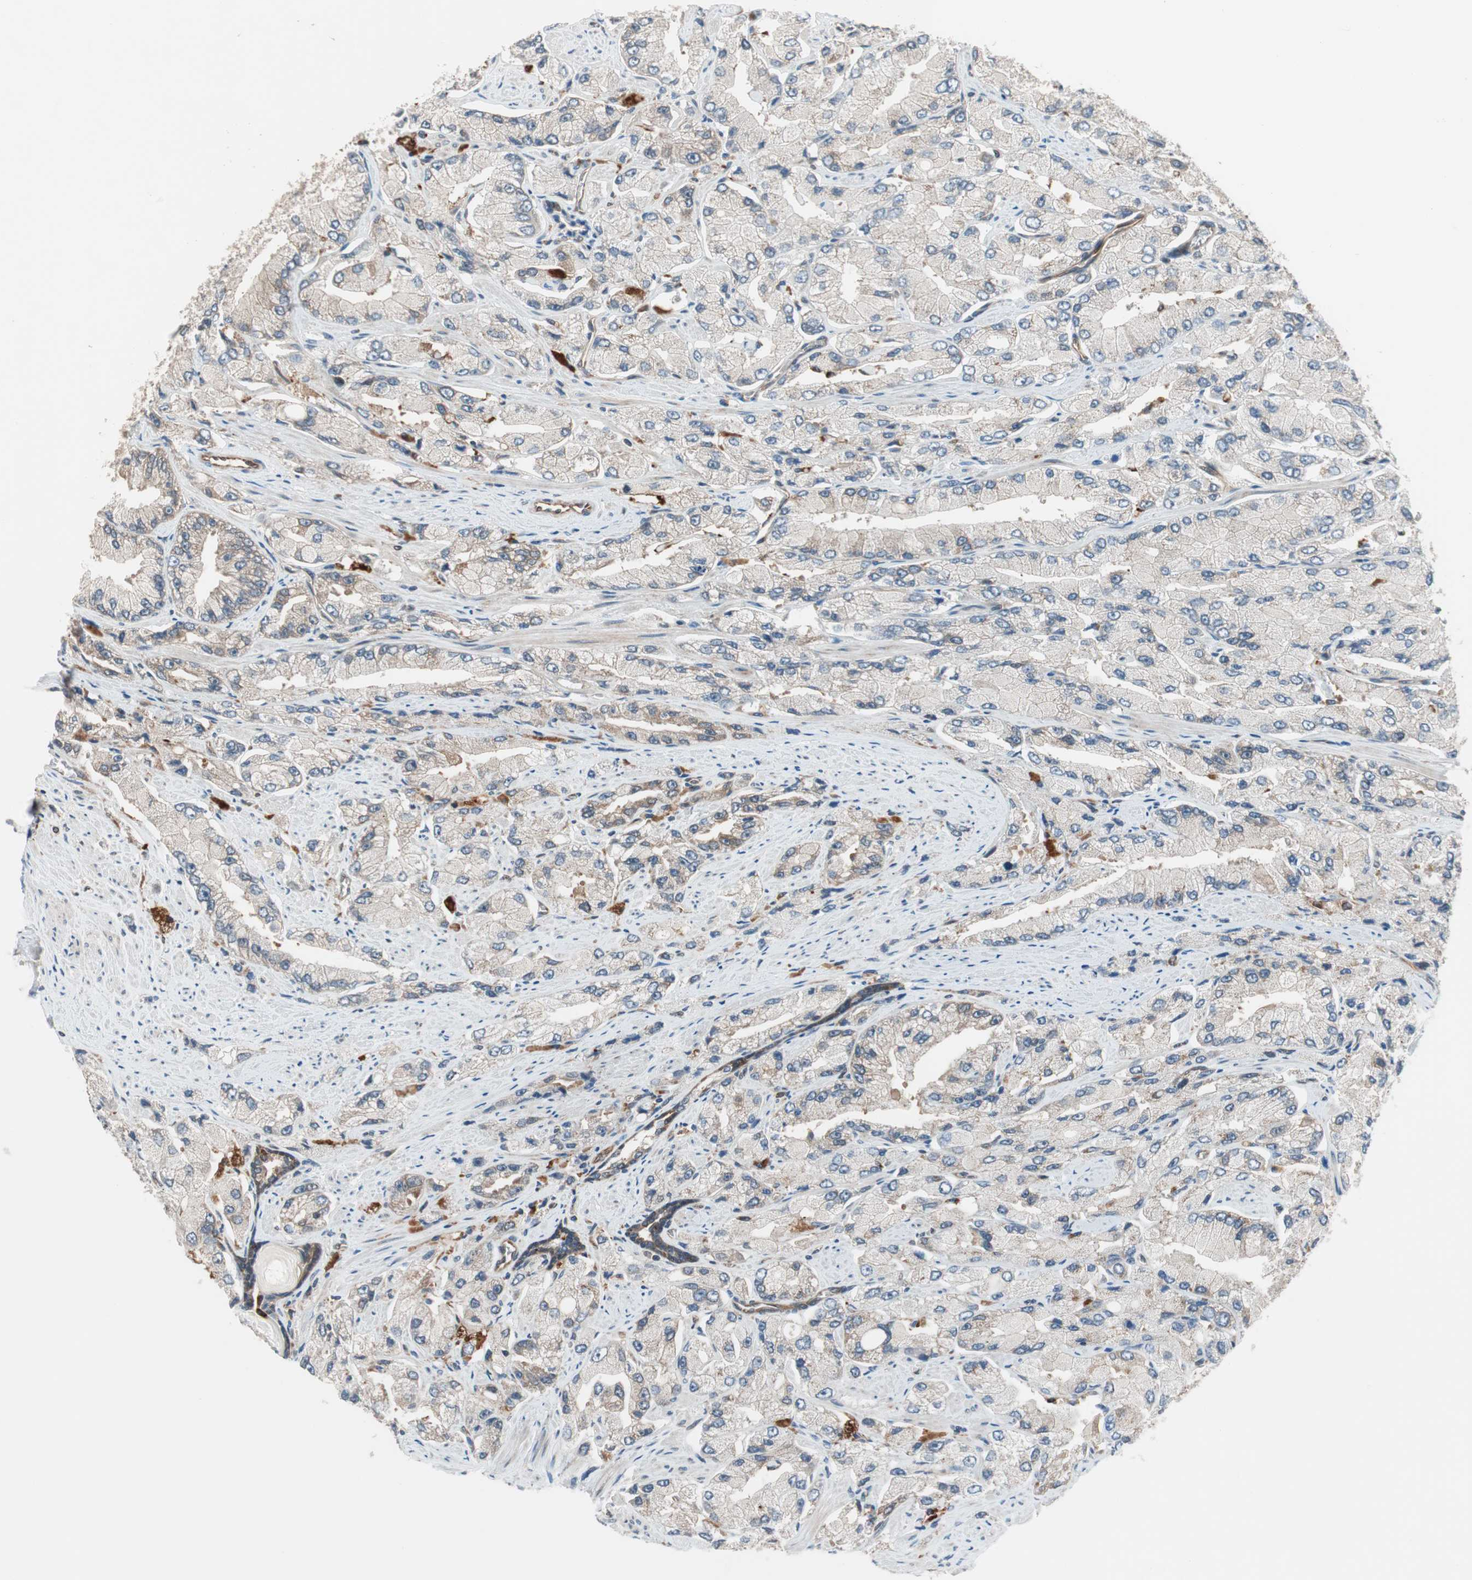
{"staining": {"intensity": "weak", "quantity": "<25%", "location": "cytoplasmic/membranous"}, "tissue": "prostate cancer", "cell_type": "Tumor cells", "image_type": "cancer", "snomed": [{"axis": "morphology", "description": "Adenocarcinoma, High grade"}, {"axis": "topography", "description": "Prostate"}], "caption": "A high-resolution histopathology image shows immunohistochemistry staining of prostate cancer, which displays no significant staining in tumor cells. Brightfield microscopy of IHC stained with DAB (brown) and hematoxylin (blue), captured at high magnification.", "gene": "PIK3R3", "patient": {"sex": "male", "age": 58}}